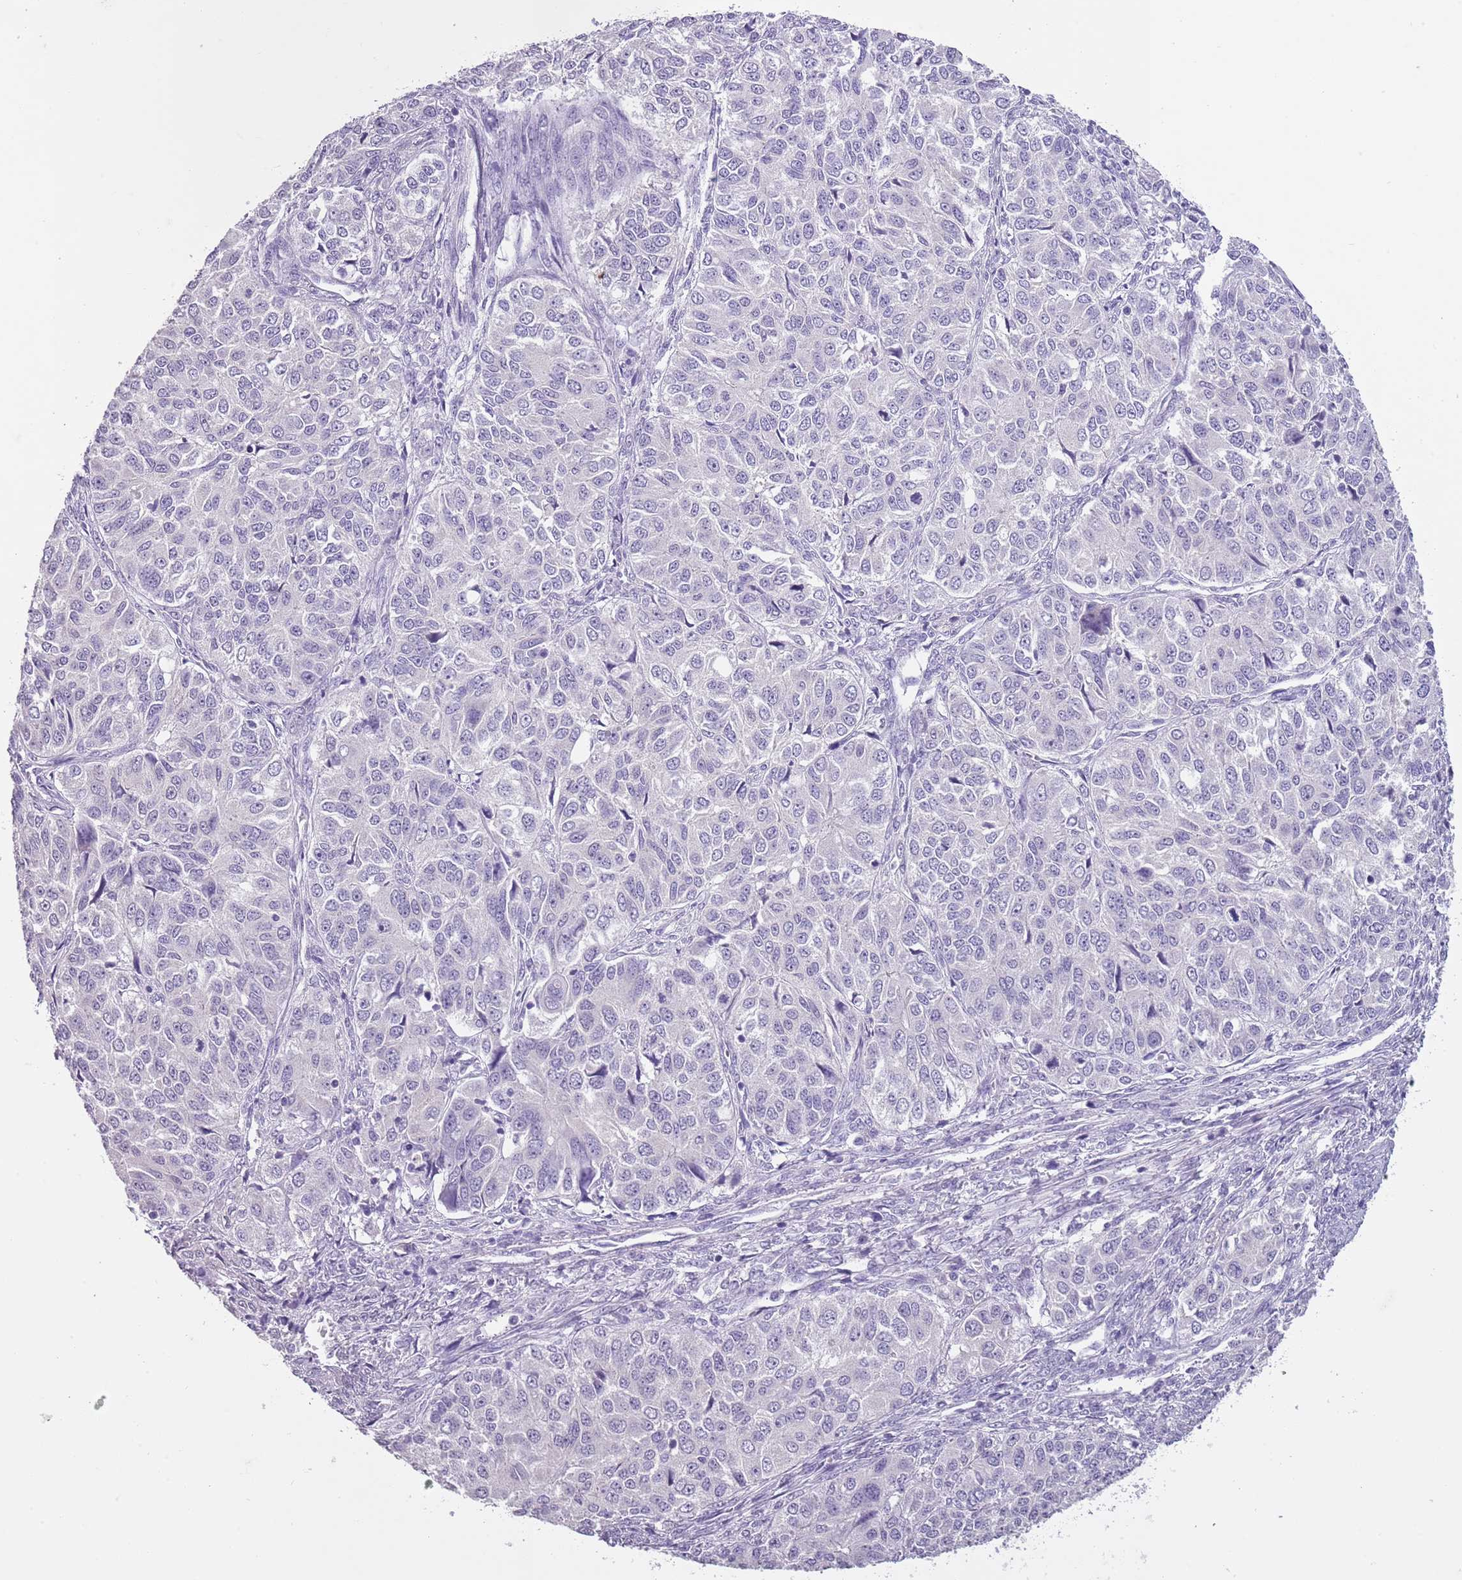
{"staining": {"intensity": "negative", "quantity": "none", "location": "none"}, "tissue": "ovarian cancer", "cell_type": "Tumor cells", "image_type": "cancer", "snomed": [{"axis": "morphology", "description": "Carcinoma, endometroid"}, {"axis": "topography", "description": "Ovary"}], "caption": "Photomicrograph shows no significant protein staining in tumor cells of endometroid carcinoma (ovarian).", "gene": "SLC35E3", "patient": {"sex": "female", "age": 51}}